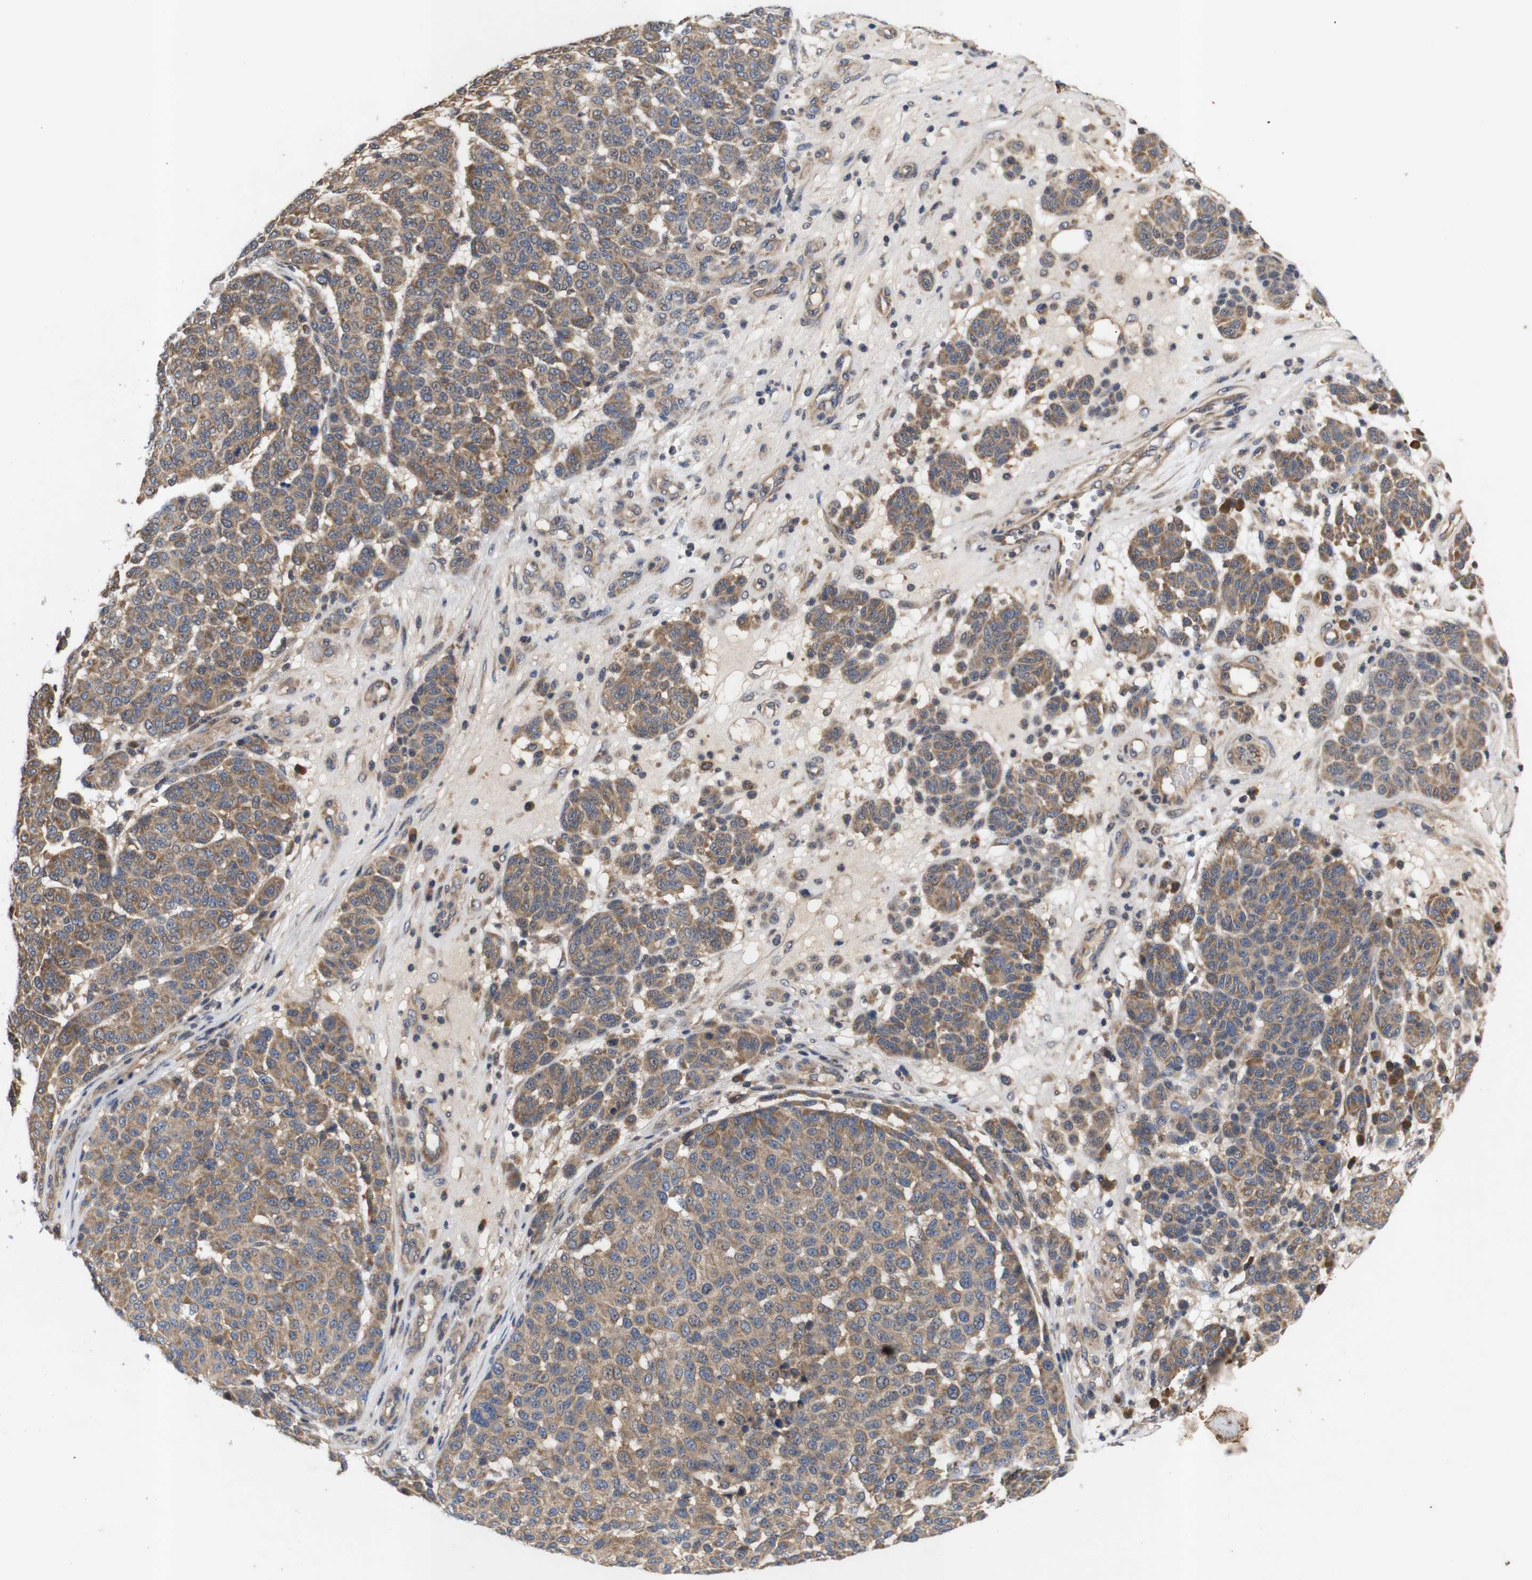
{"staining": {"intensity": "moderate", "quantity": ">75%", "location": "cytoplasmic/membranous"}, "tissue": "melanoma", "cell_type": "Tumor cells", "image_type": "cancer", "snomed": [{"axis": "morphology", "description": "Malignant melanoma, NOS"}, {"axis": "topography", "description": "Skin"}], "caption": "Malignant melanoma stained with a protein marker demonstrates moderate staining in tumor cells.", "gene": "RIPK1", "patient": {"sex": "male", "age": 59}}